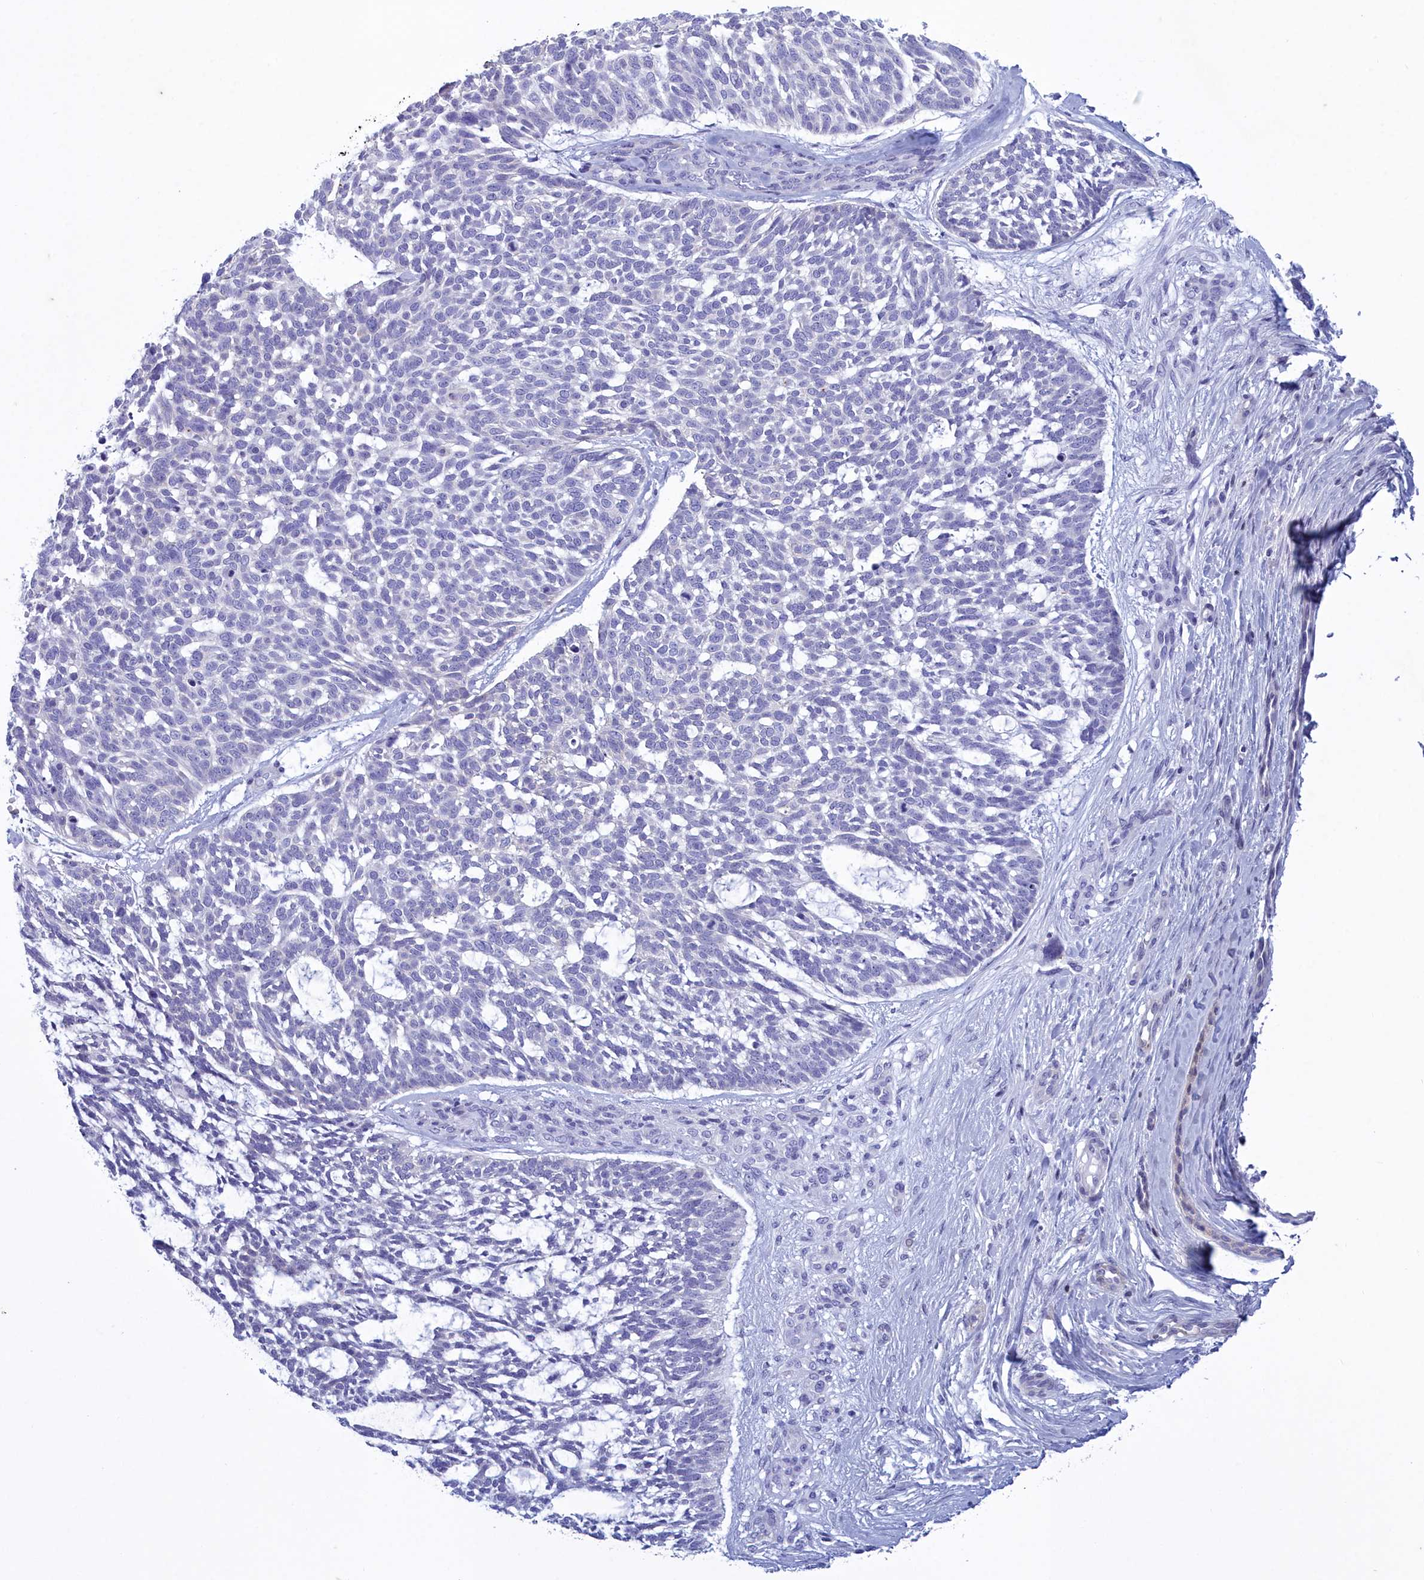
{"staining": {"intensity": "negative", "quantity": "none", "location": "none"}, "tissue": "skin cancer", "cell_type": "Tumor cells", "image_type": "cancer", "snomed": [{"axis": "morphology", "description": "Basal cell carcinoma"}, {"axis": "topography", "description": "Skin"}], "caption": "A high-resolution photomicrograph shows immunohistochemistry (IHC) staining of basal cell carcinoma (skin), which shows no significant staining in tumor cells.", "gene": "TMEM97", "patient": {"sex": "male", "age": 88}}